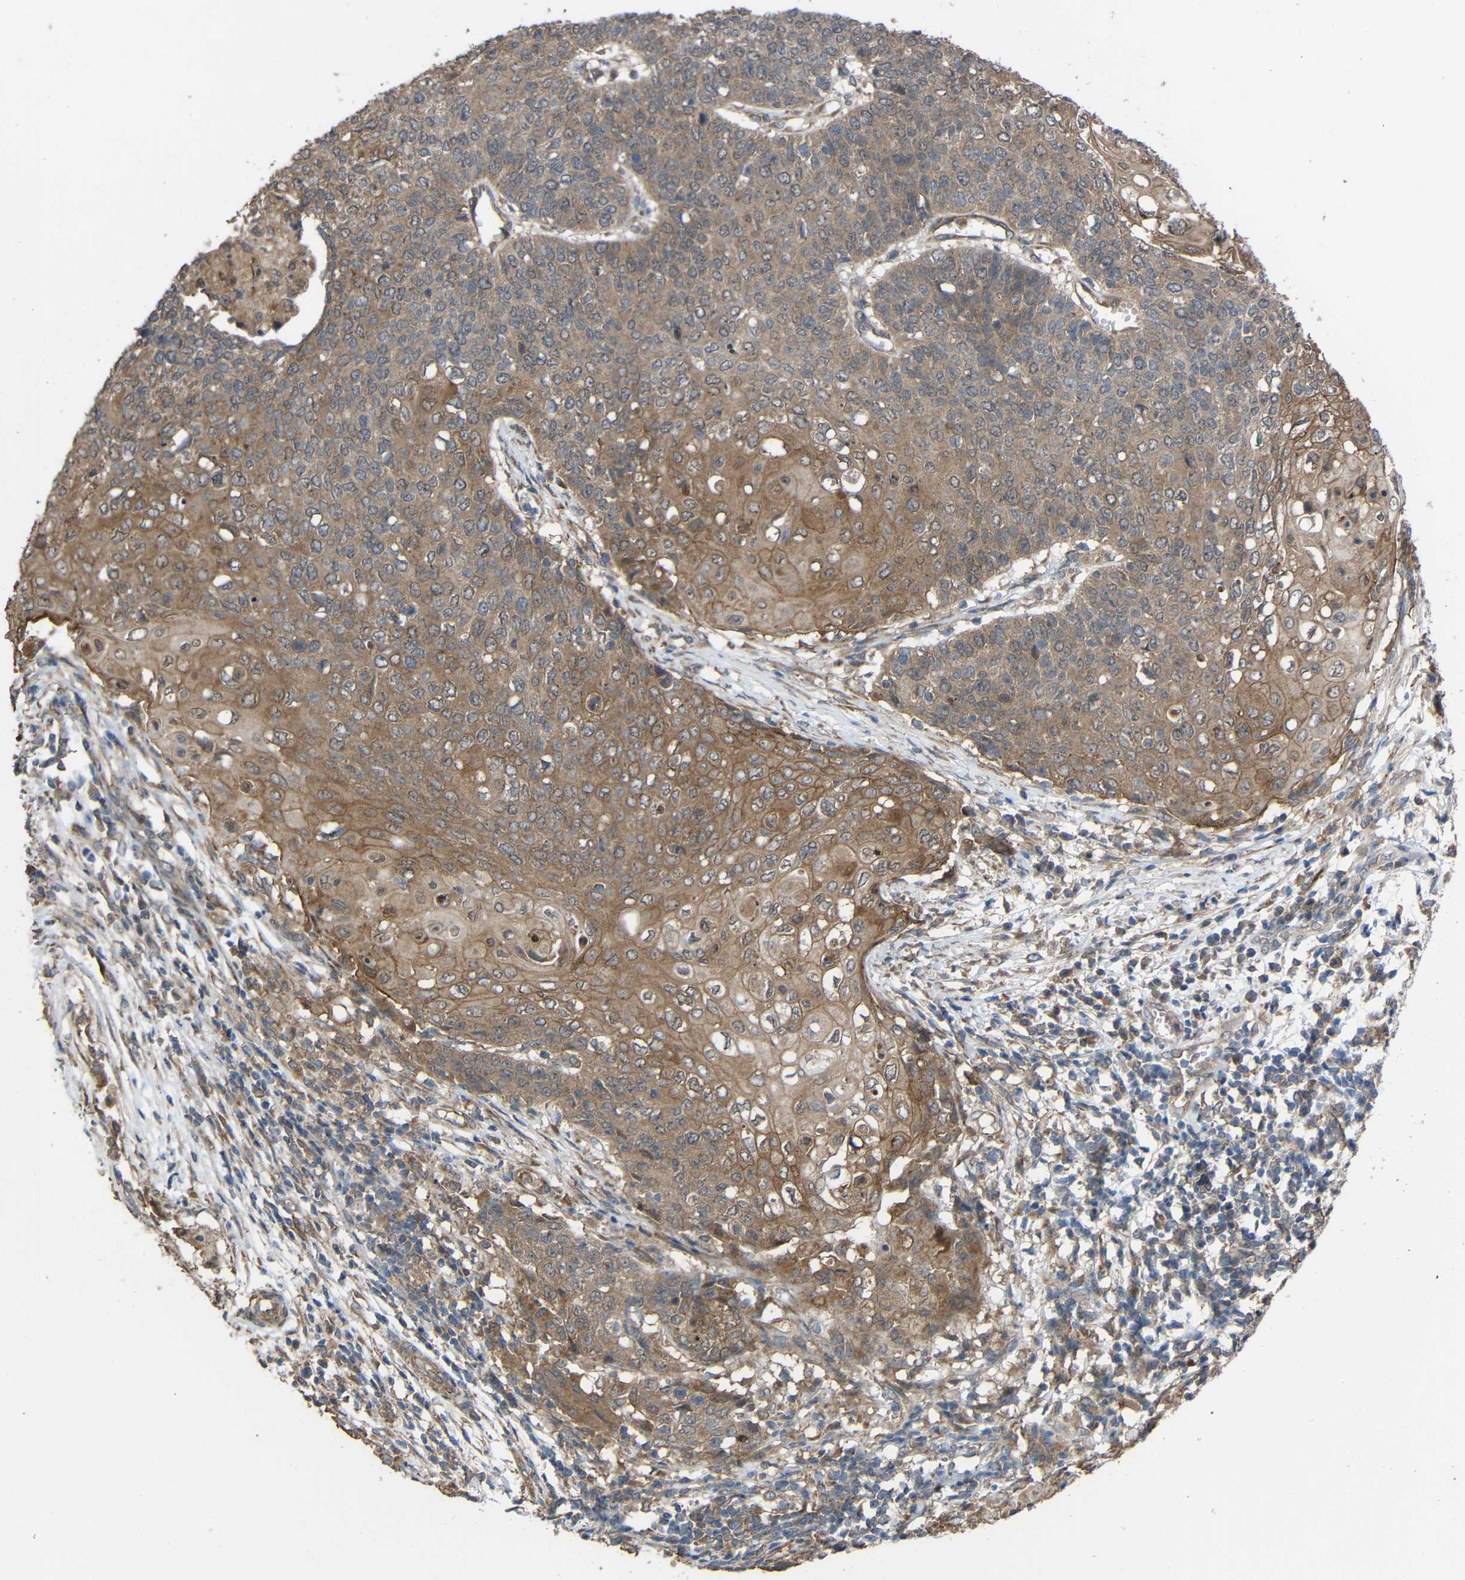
{"staining": {"intensity": "moderate", "quantity": ">75%", "location": "cytoplasmic/membranous"}, "tissue": "cervical cancer", "cell_type": "Tumor cells", "image_type": "cancer", "snomed": [{"axis": "morphology", "description": "Squamous cell carcinoma, NOS"}, {"axis": "topography", "description": "Cervix"}], "caption": "This is a photomicrograph of IHC staining of cervical cancer, which shows moderate positivity in the cytoplasmic/membranous of tumor cells.", "gene": "CHST9", "patient": {"sex": "female", "age": 39}}